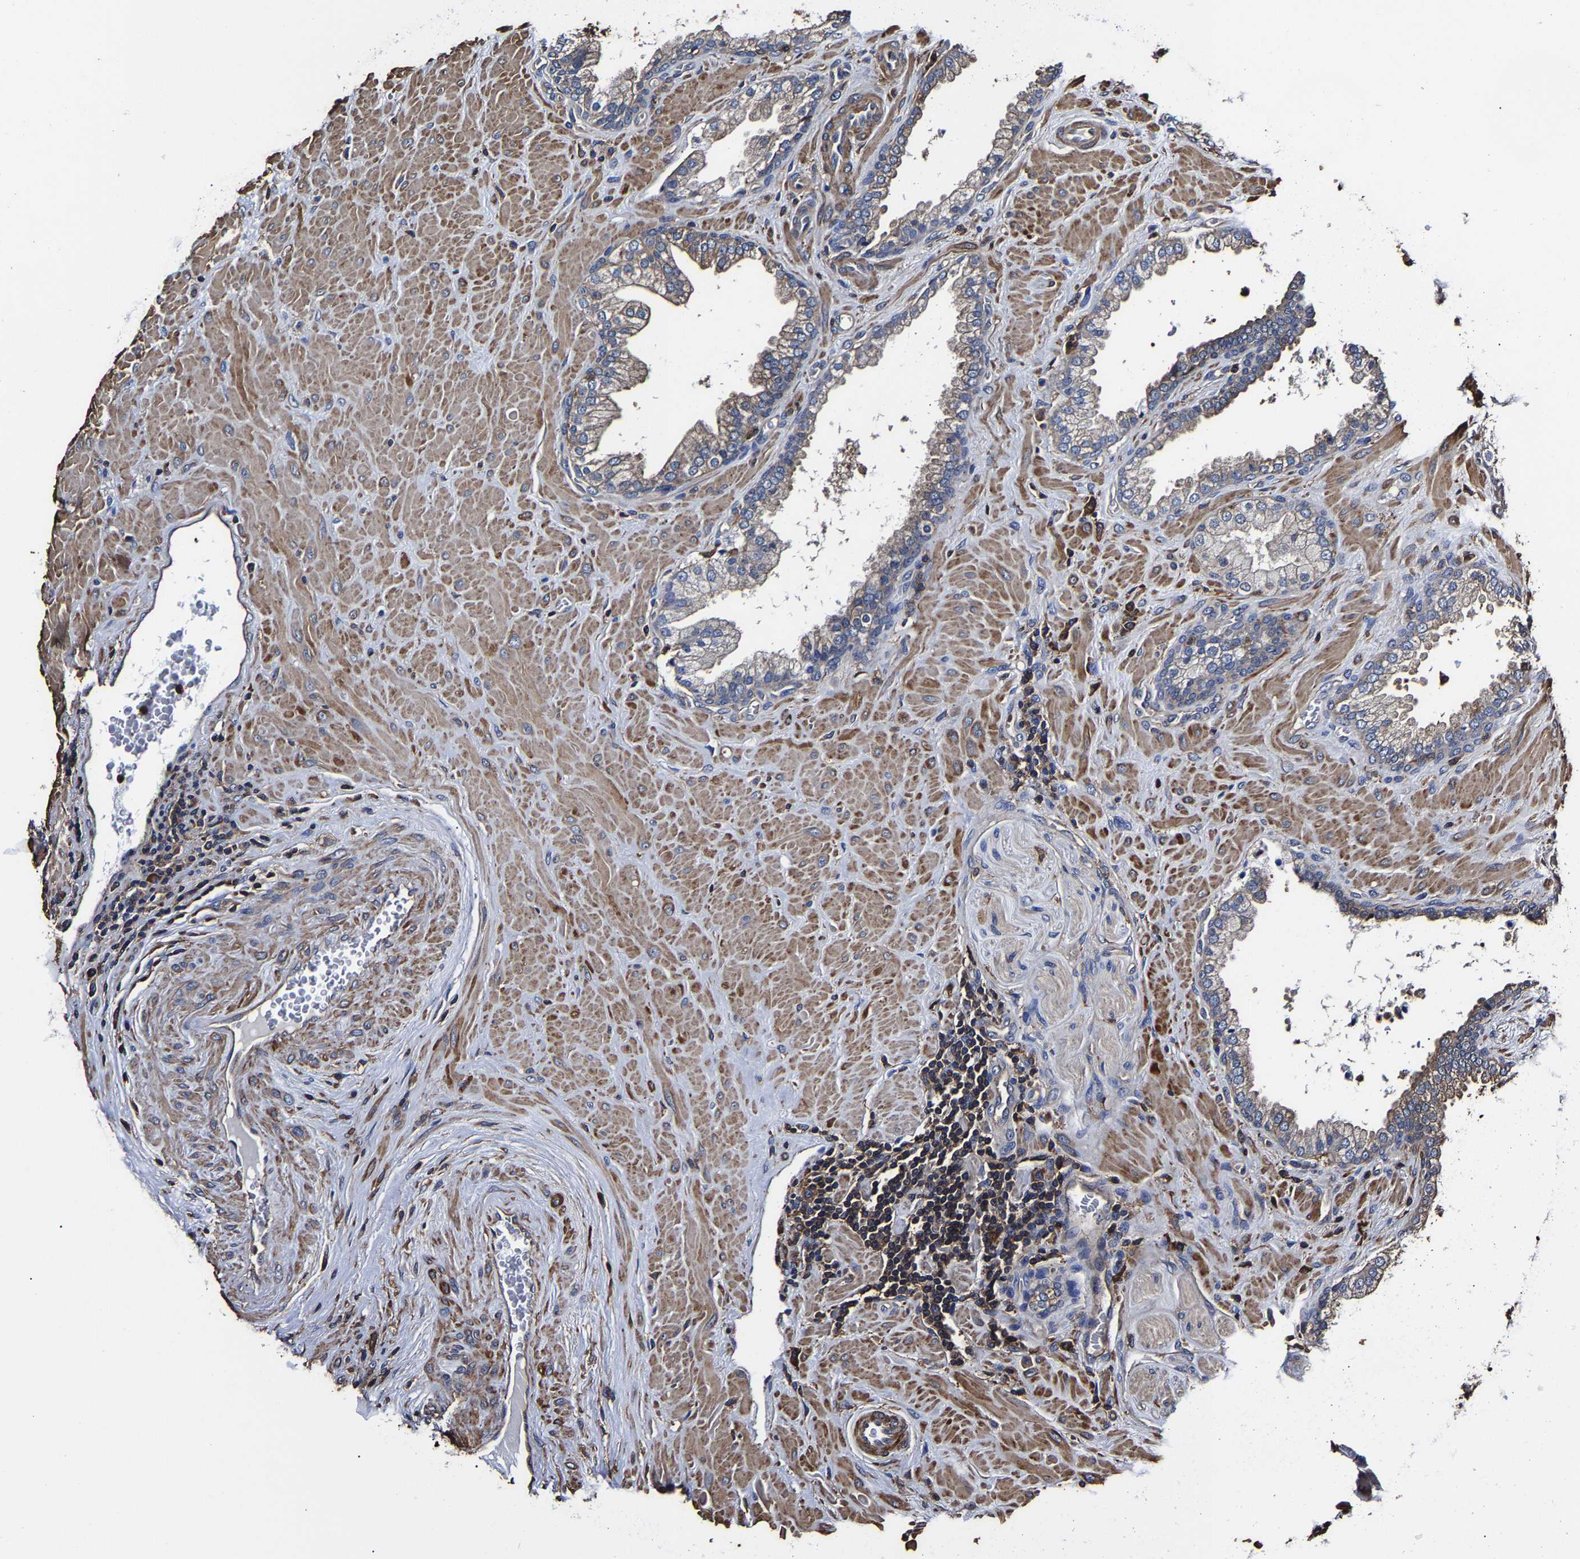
{"staining": {"intensity": "weak", "quantity": "25%-75%", "location": "cytoplasmic/membranous"}, "tissue": "prostate cancer", "cell_type": "Tumor cells", "image_type": "cancer", "snomed": [{"axis": "morphology", "description": "Adenocarcinoma, Low grade"}, {"axis": "topography", "description": "Prostate"}], "caption": "High-power microscopy captured an immunohistochemistry (IHC) photomicrograph of adenocarcinoma (low-grade) (prostate), revealing weak cytoplasmic/membranous staining in approximately 25%-75% of tumor cells.", "gene": "SSH3", "patient": {"sex": "male", "age": 71}}